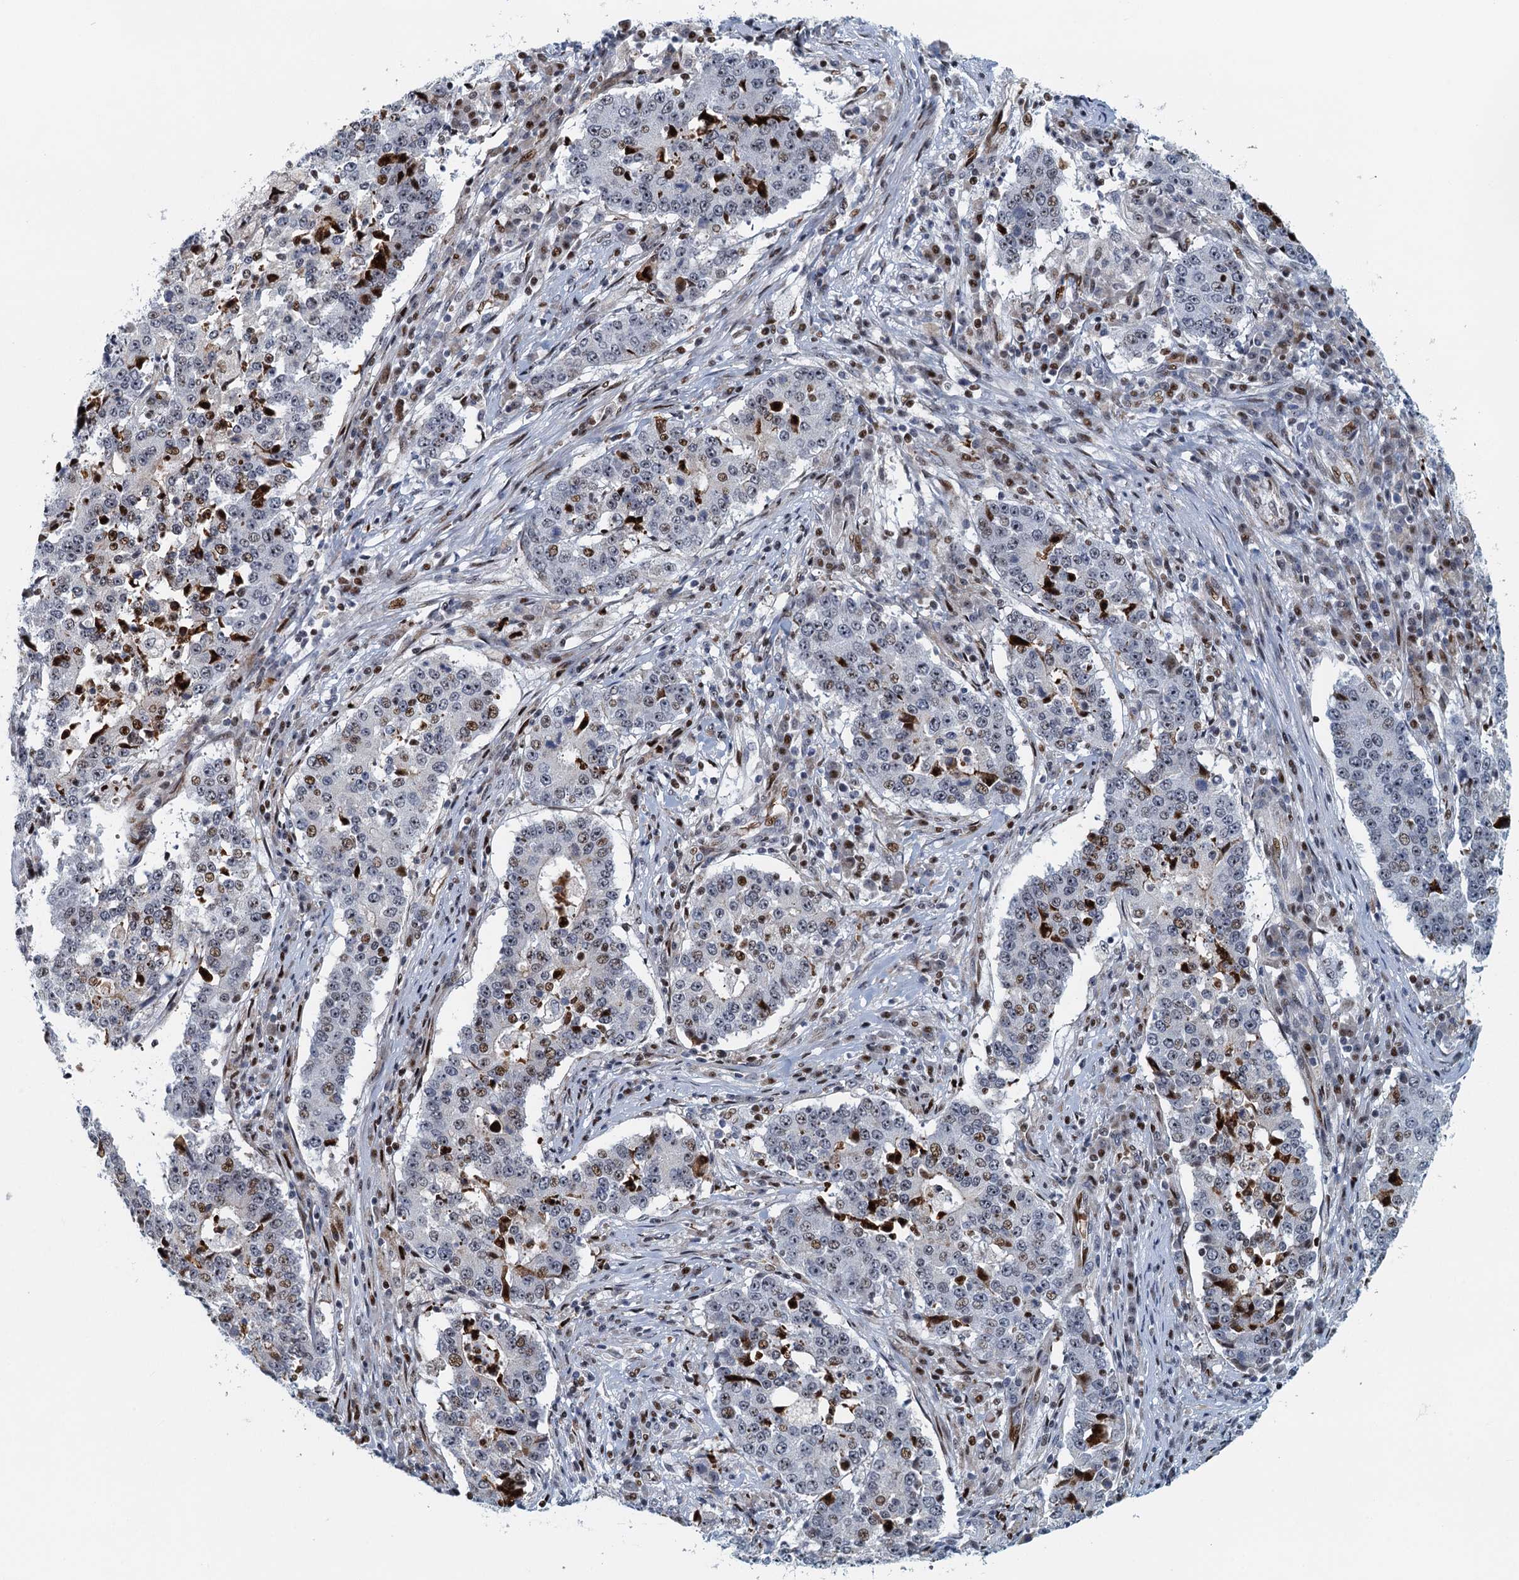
{"staining": {"intensity": "moderate", "quantity": "<25%", "location": "nuclear"}, "tissue": "stomach cancer", "cell_type": "Tumor cells", "image_type": "cancer", "snomed": [{"axis": "morphology", "description": "Adenocarcinoma, NOS"}, {"axis": "topography", "description": "Stomach"}], "caption": "Brown immunohistochemical staining in human stomach cancer (adenocarcinoma) shows moderate nuclear expression in approximately <25% of tumor cells.", "gene": "ANKRD13D", "patient": {"sex": "male", "age": 59}}